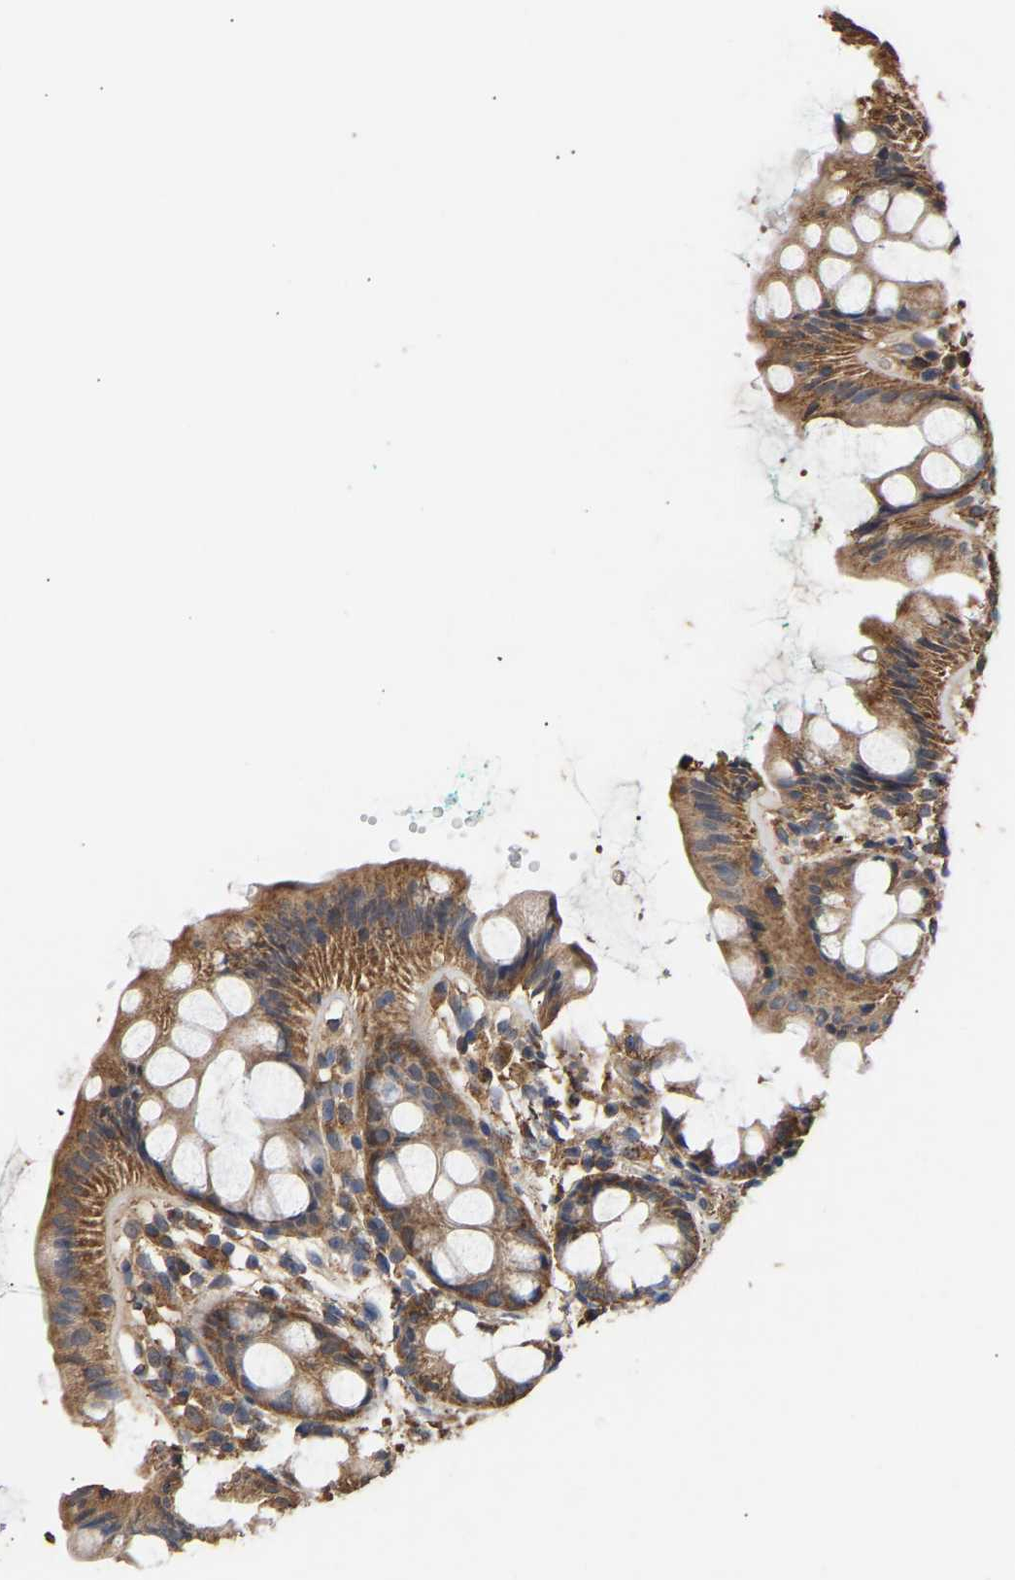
{"staining": {"intensity": "moderate", "quantity": ">75%", "location": "cytoplasmic/membranous"}, "tissue": "rectum", "cell_type": "Glandular cells", "image_type": "normal", "snomed": [{"axis": "morphology", "description": "Normal tissue, NOS"}, {"axis": "topography", "description": "Rectum"}], "caption": "Normal rectum exhibits moderate cytoplasmic/membranous positivity in about >75% of glandular cells.", "gene": "ZNF26", "patient": {"sex": "female", "age": 65}}